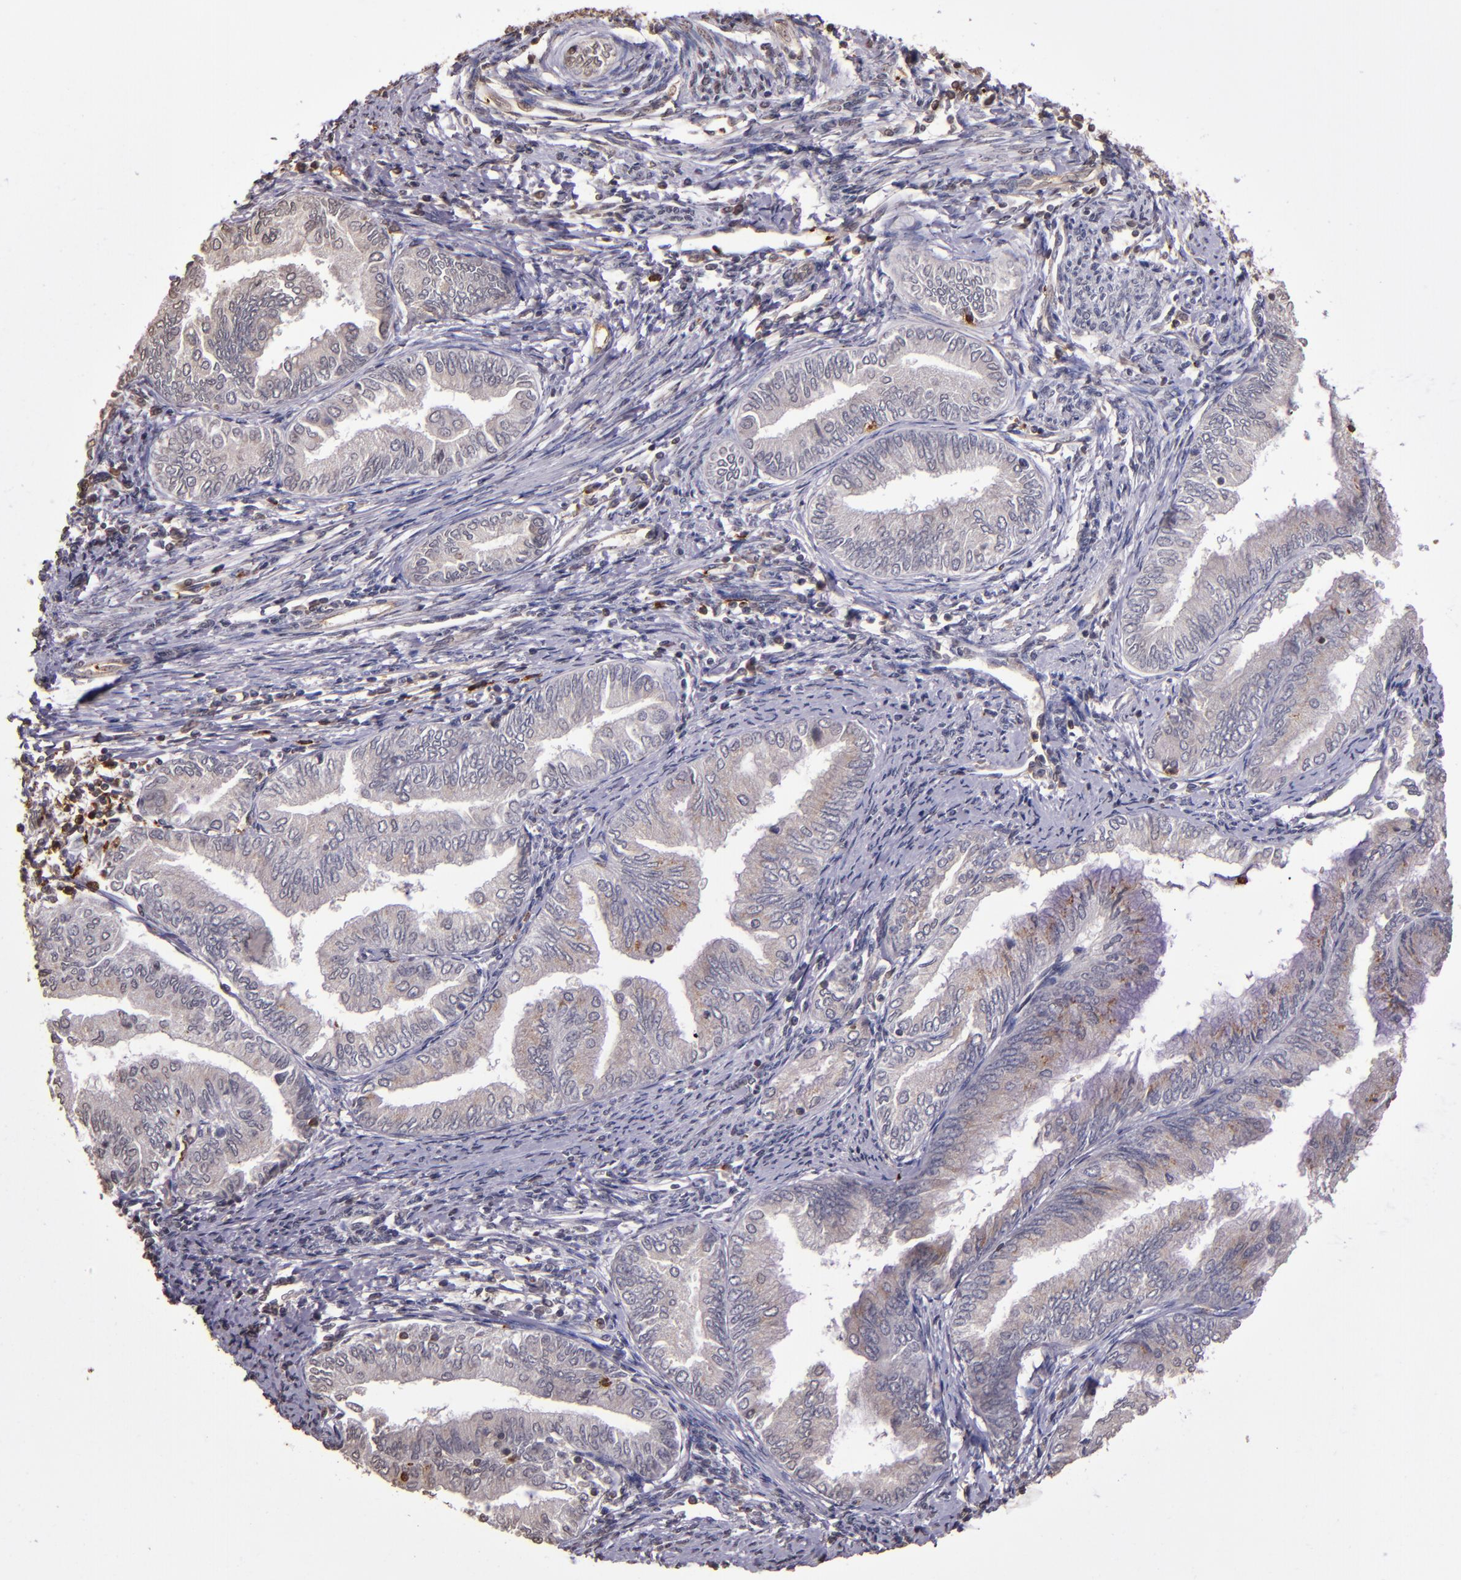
{"staining": {"intensity": "weak", "quantity": "<25%", "location": "cytoplasmic/membranous"}, "tissue": "endometrial cancer", "cell_type": "Tumor cells", "image_type": "cancer", "snomed": [{"axis": "morphology", "description": "Adenocarcinoma, NOS"}, {"axis": "topography", "description": "Endometrium"}], "caption": "The immunohistochemistry micrograph has no significant positivity in tumor cells of endometrial cancer tissue. (DAB immunohistochemistry (IHC) visualized using brightfield microscopy, high magnification).", "gene": "SLC2A3", "patient": {"sex": "female", "age": 66}}